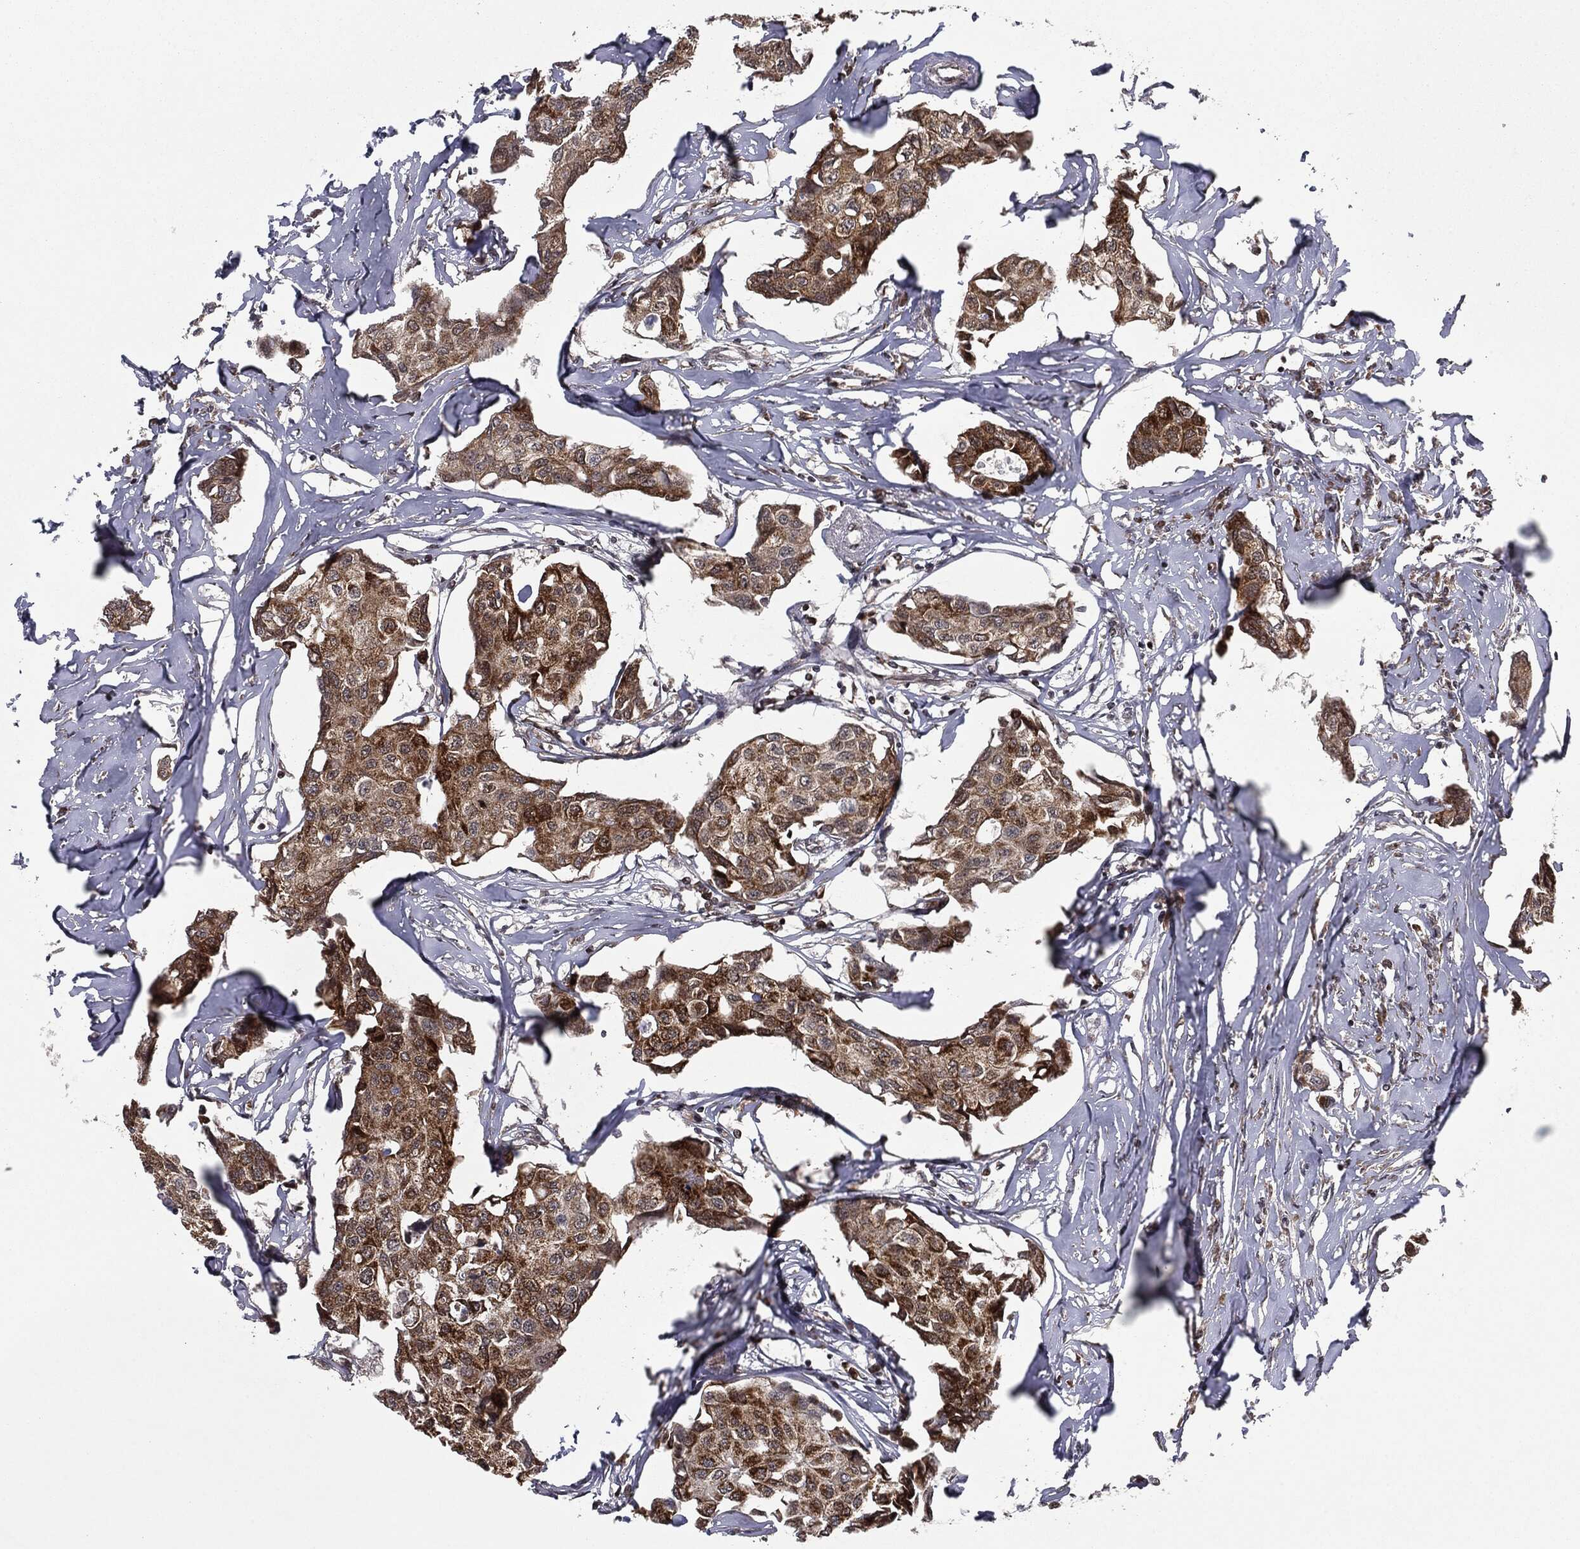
{"staining": {"intensity": "strong", "quantity": ">75%", "location": "cytoplasmic/membranous"}, "tissue": "breast cancer", "cell_type": "Tumor cells", "image_type": "cancer", "snomed": [{"axis": "morphology", "description": "Duct carcinoma"}, {"axis": "topography", "description": "Breast"}], "caption": "Invasive ductal carcinoma (breast) tissue demonstrates strong cytoplasmic/membranous positivity in approximately >75% of tumor cells, visualized by immunohistochemistry.", "gene": "CHCHD2", "patient": {"sex": "female", "age": 80}}